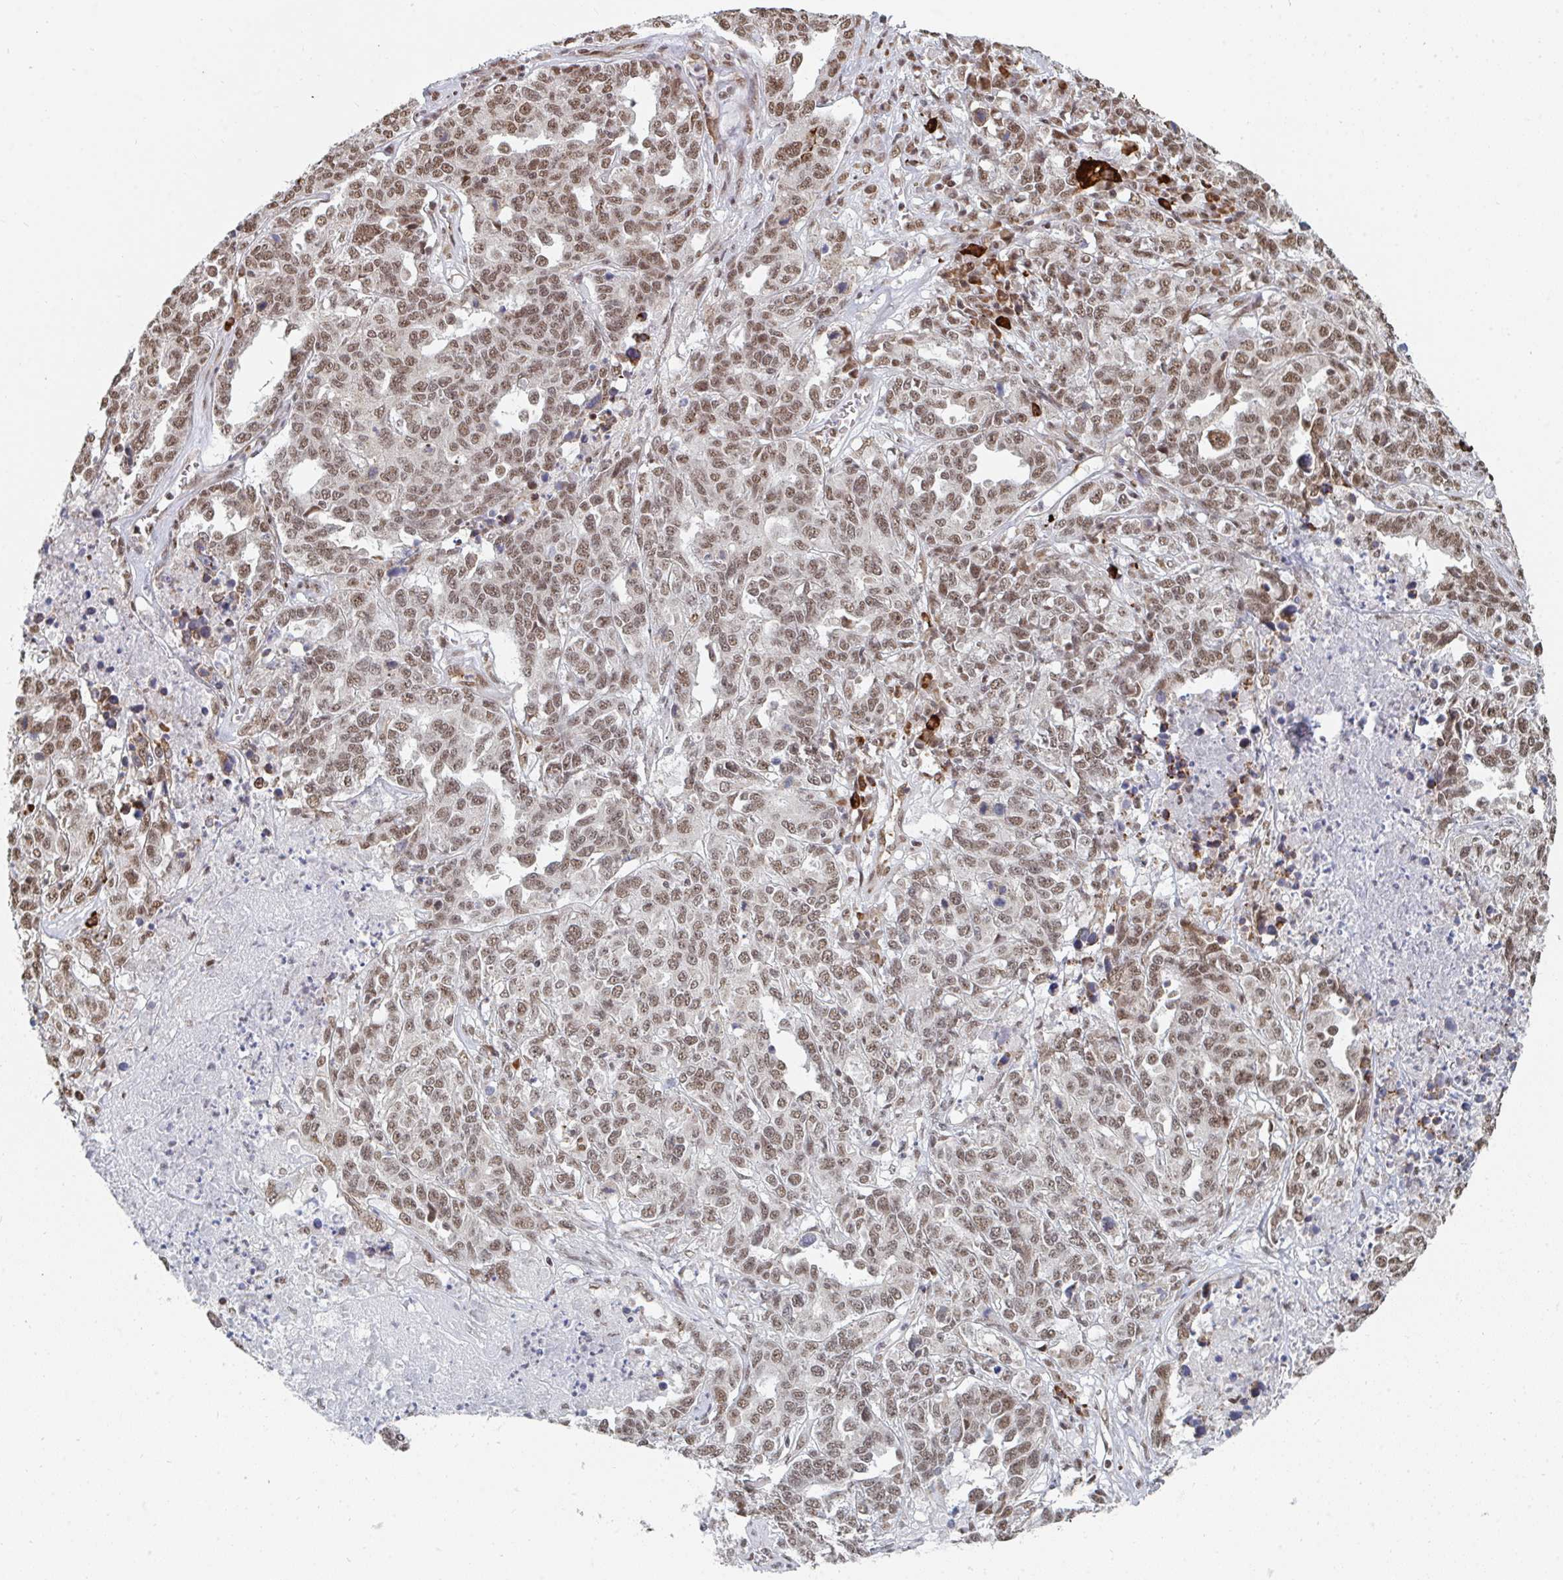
{"staining": {"intensity": "moderate", "quantity": ">75%", "location": "nuclear"}, "tissue": "ovarian cancer", "cell_type": "Tumor cells", "image_type": "cancer", "snomed": [{"axis": "morphology", "description": "Carcinoma, endometroid"}, {"axis": "topography", "description": "Ovary"}], "caption": "Immunohistochemical staining of ovarian endometroid carcinoma demonstrates medium levels of moderate nuclear protein expression in approximately >75% of tumor cells.", "gene": "MBNL1", "patient": {"sex": "female", "age": 62}}